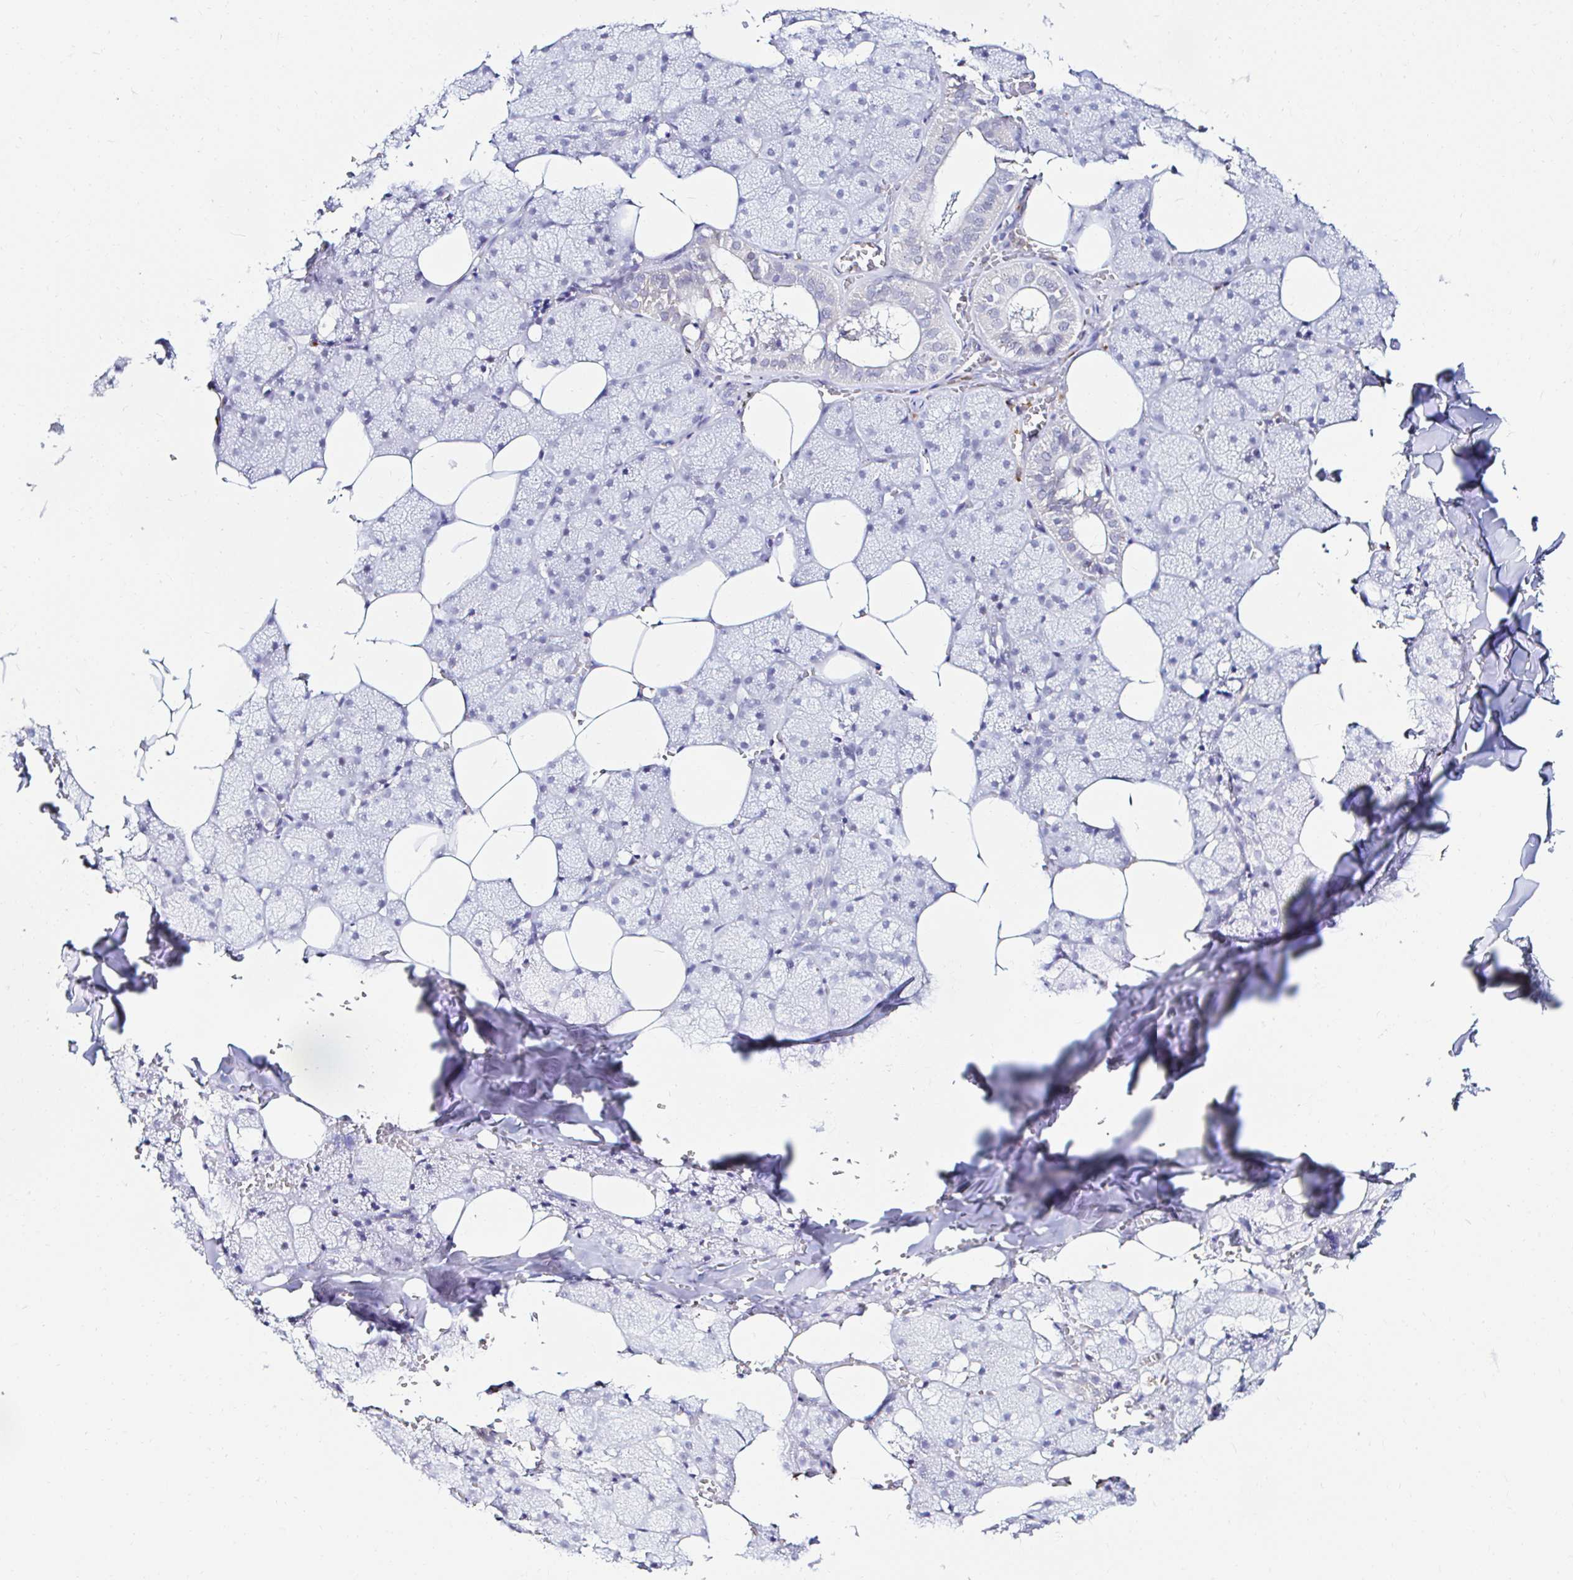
{"staining": {"intensity": "negative", "quantity": "none", "location": "none"}, "tissue": "salivary gland", "cell_type": "Glandular cells", "image_type": "normal", "snomed": [{"axis": "morphology", "description": "Normal tissue, NOS"}, {"axis": "topography", "description": "Salivary gland"}, {"axis": "topography", "description": "Peripheral nerve tissue"}], "caption": "The photomicrograph displays no significant staining in glandular cells of salivary gland. The staining is performed using DAB (3,3'-diaminobenzidine) brown chromogen with nuclei counter-stained in using hematoxylin.", "gene": "CYBB", "patient": {"sex": "male", "age": 38}}